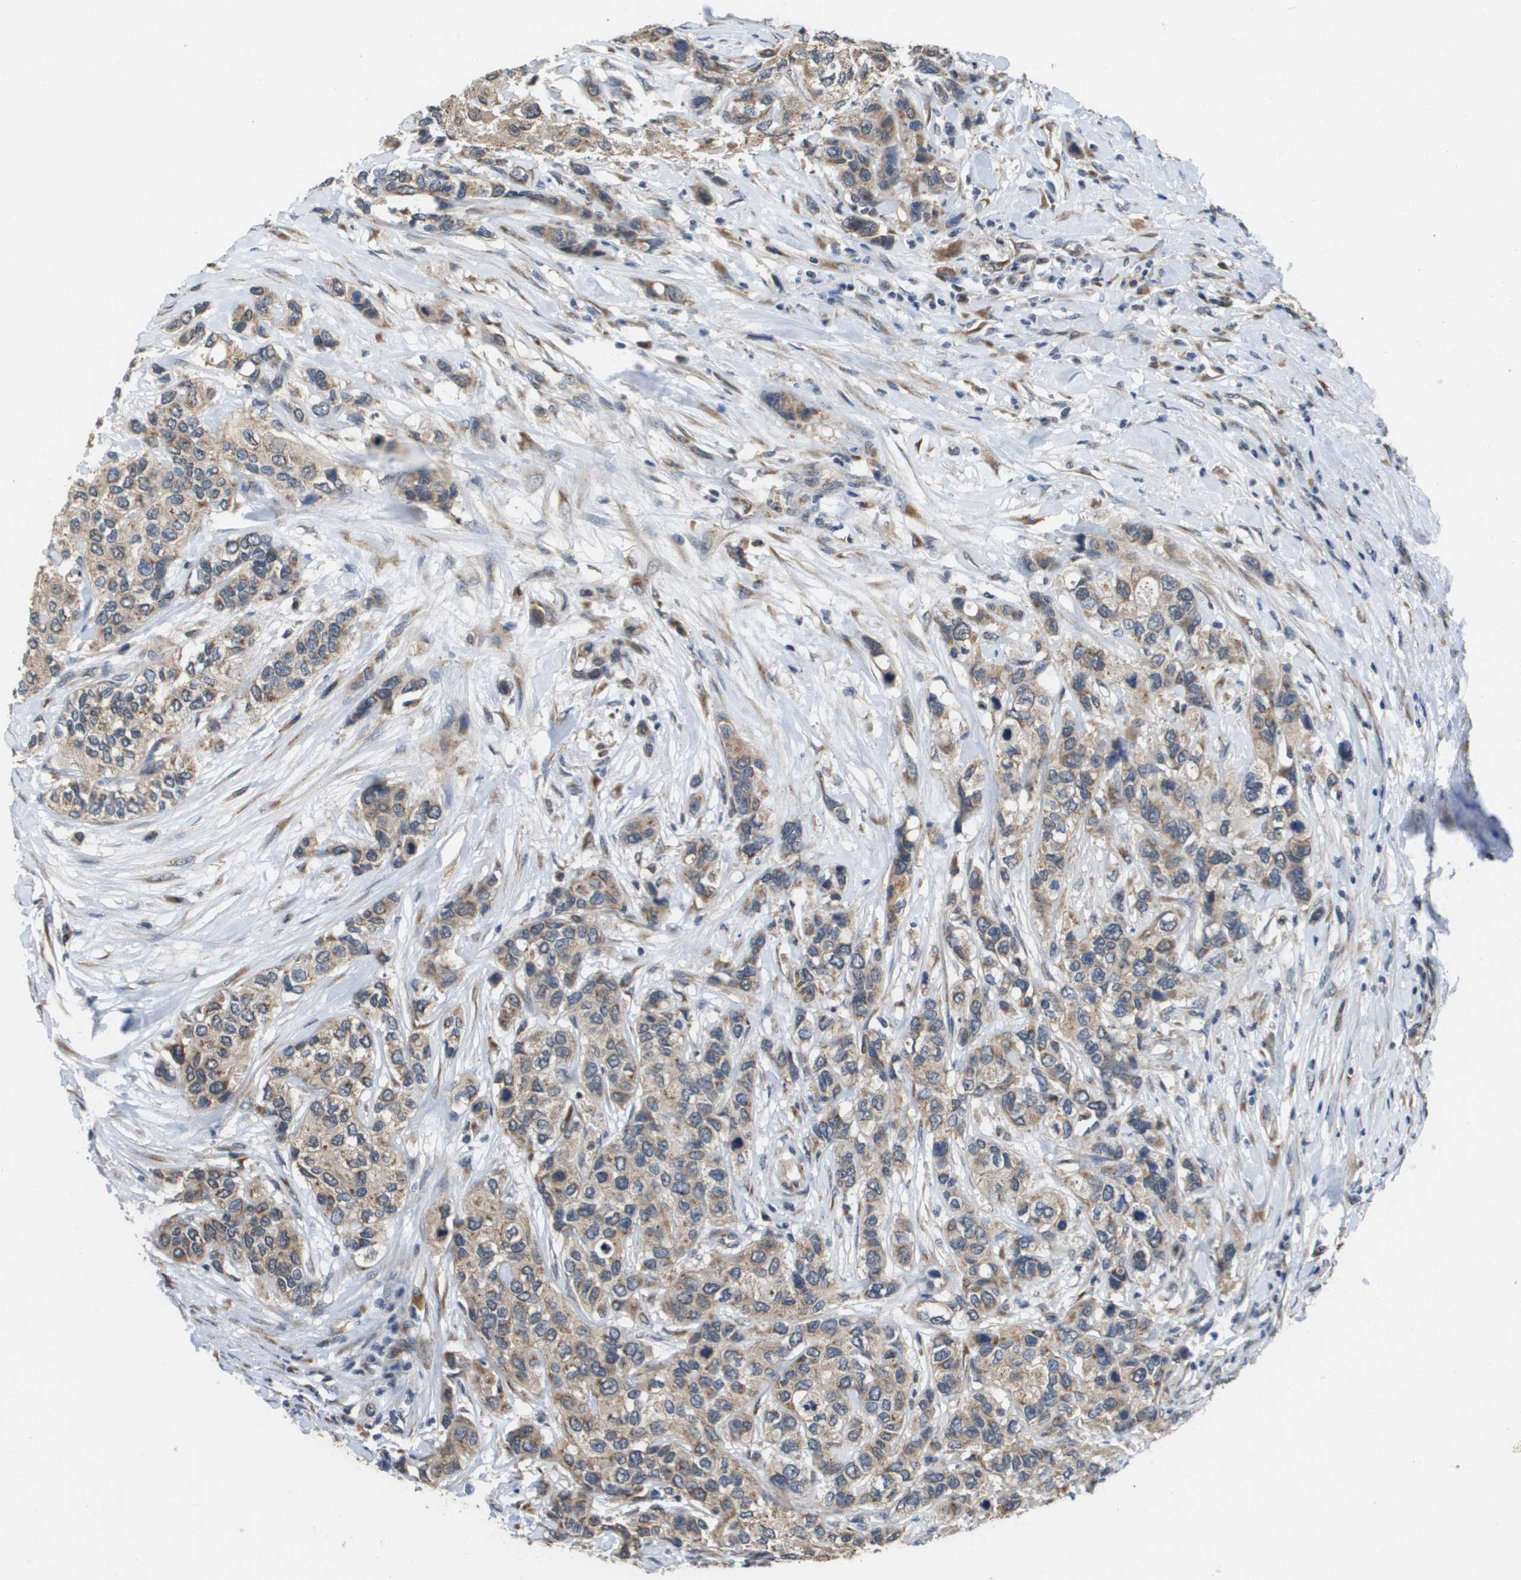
{"staining": {"intensity": "moderate", "quantity": ">75%", "location": "cytoplasmic/membranous"}, "tissue": "urothelial cancer", "cell_type": "Tumor cells", "image_type": "cancer", "snomed": [{"axis": "morphology", "description": "Urothelial carcinoma, High grade"}, {"axis": "topography", "description": "Urinary bladder"}], "caption": "Urothelial cancer stained for a protein (brown) shows moderate cytoplasmic/membranous positive positivity in approximately >75% of tumor cells.", "gene": "PCK1", "patient": {"sex": "female", "age": 56}}